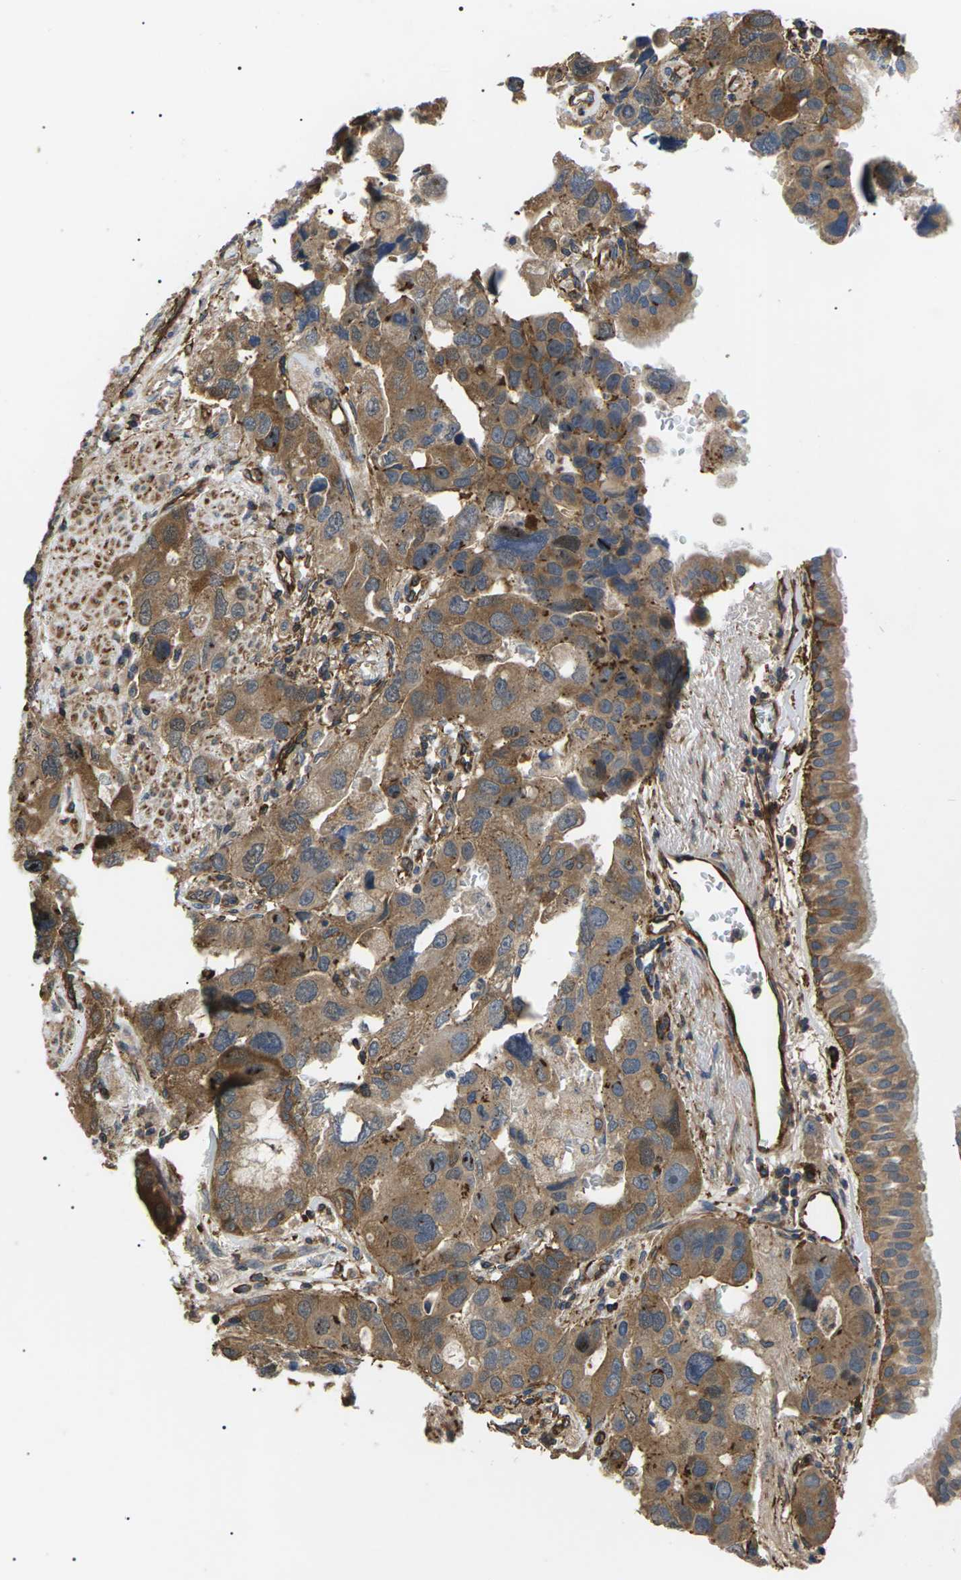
{"staining": {"intensity": "moderate", "quantity": ">75%", "location": "cytoplasmic/membranous"}, "tissue": "bronchus", "cell_type": "Respiratory epithelial cells", "image_type": "normal", "snomed": [{"axis": "morphology", "description": "Normal tissue, NOS"}, {"axis": "morphology", "description": "Adenocarcinoma, NOS"}, {"axis": "morphology", "description": "Adenocarcinoma, metastatic, NOS"}, {"axis": "topography", "description": "Lymph node"}, {"axis": "topography", "description": "Bronchus"}, {"axis": "topography", "description": "Lung"}], "caption": "Immunohistochemical staining of benign human bronchus shows moderate cytoplasmic/membranous protein positivity in about >75% of respiratory epithelial cells. Using DAB (brown) and hematoxylin (blue) stains, captured at high magnification using brightfield microscopy.", "gene": "TMTC4", "patient": {"sex": "female", "age": 54}}